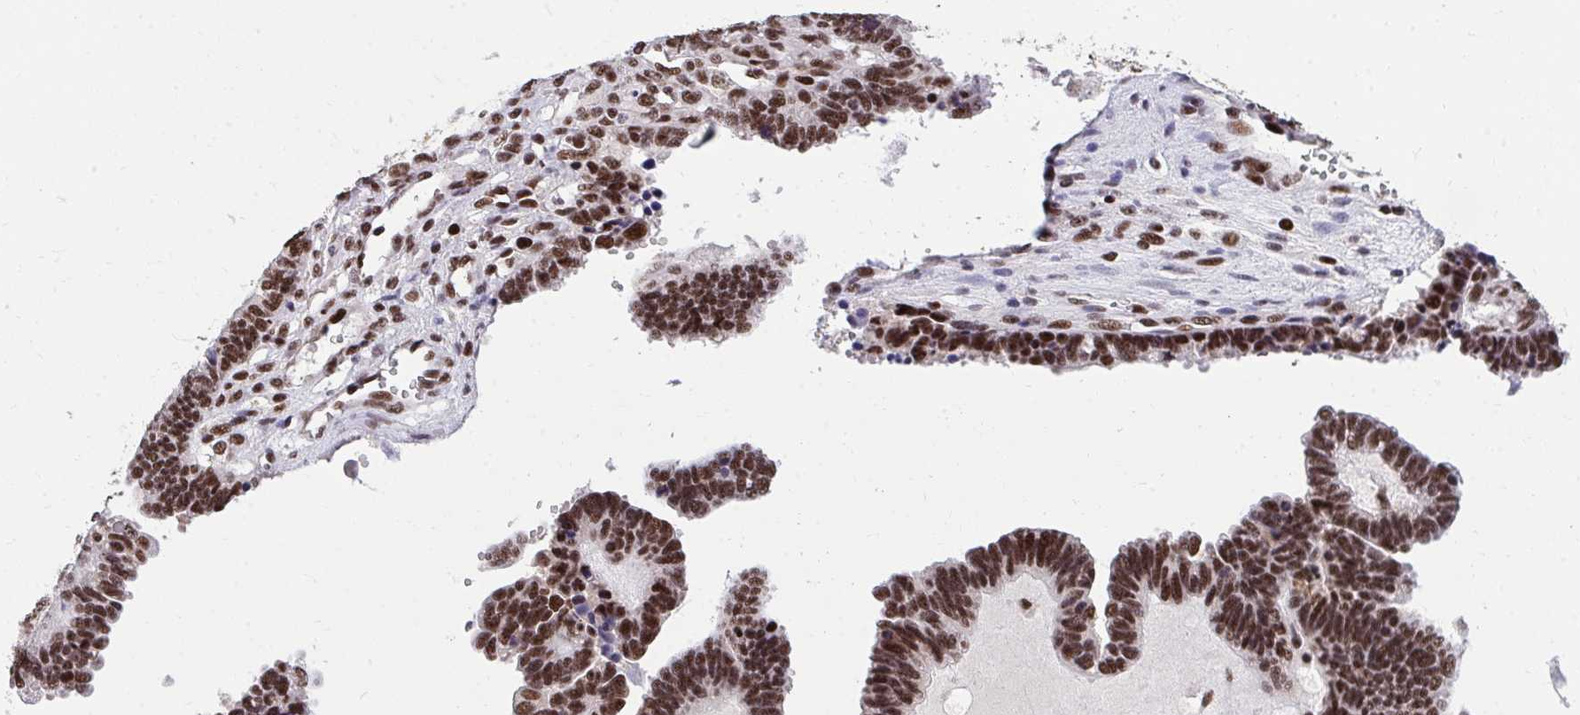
{"staining": {"intensity": "strong", "quantity": ">75%", "location": "nuclear"}, "tissue": "ovarian cancer", "cell_type": "Tumor cells", "image_type": "cancer", "snomed": [{"axis": "morphology", "description": "Cystadenocarcinoma, serous, NOS"}, {"axis": "topography", "description": "Ovary"}], "caption": "High-magnification brightfield microscopy of serous cystadenocarcinoma (ovarian) stained with DAB (3,3'-diaminobenzidine) (brown) and counterstained with hematoxylin (blue). tumor cells exhibit strong nuclear expression is identified in approximately>75% of cells.", "gene": "SYNE4", "patient": {"sex": "female", "age": 51}}